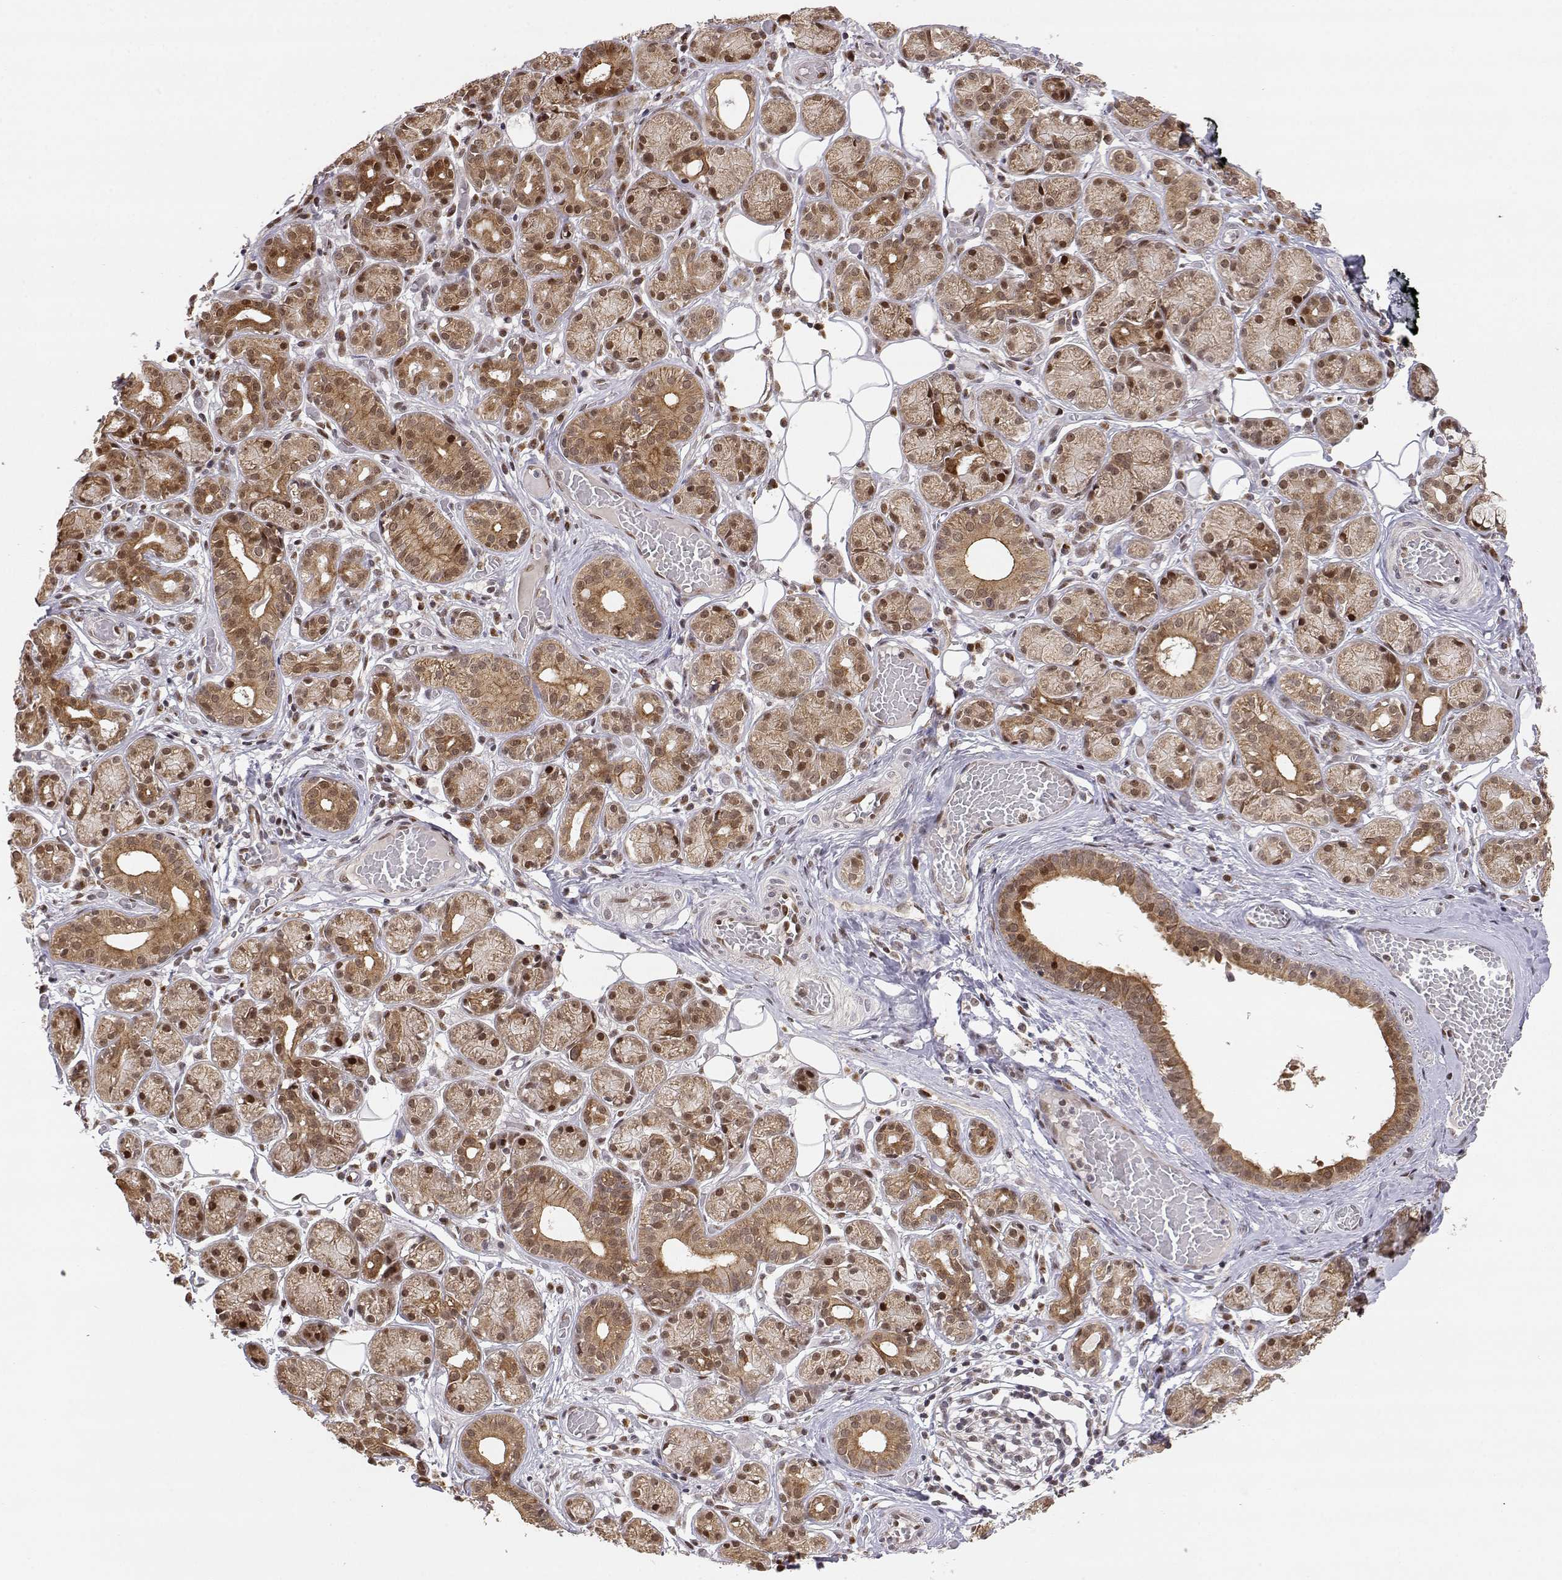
{"staining": {"intensity": "moderate", "quantity": ">75%", "location": "cytoplasmic/membranous,nuclear"}, "tissue": "salivary gland", "cell_type": "Glandular cells", "image_type": "normal", "snomed": [{"axis": "morphology", "description": "Normal tissue, NOS"}, {"axis": "topography", "description": "Salivary gland"}, {"axis": "topography", "description": "Peripheral nerve tissue"}], "caption": "DAB immunohistochemical staining of unremarkable salivary gland shows moderate cytoplasmic/membranous,nuclear protein positivity in about >75% of glandular cells. (brown staining indicates protein expression, while blue staining denotes nuclei).", "gene": "BRCA1", "patient": {"sex": "male", "age": 71}}